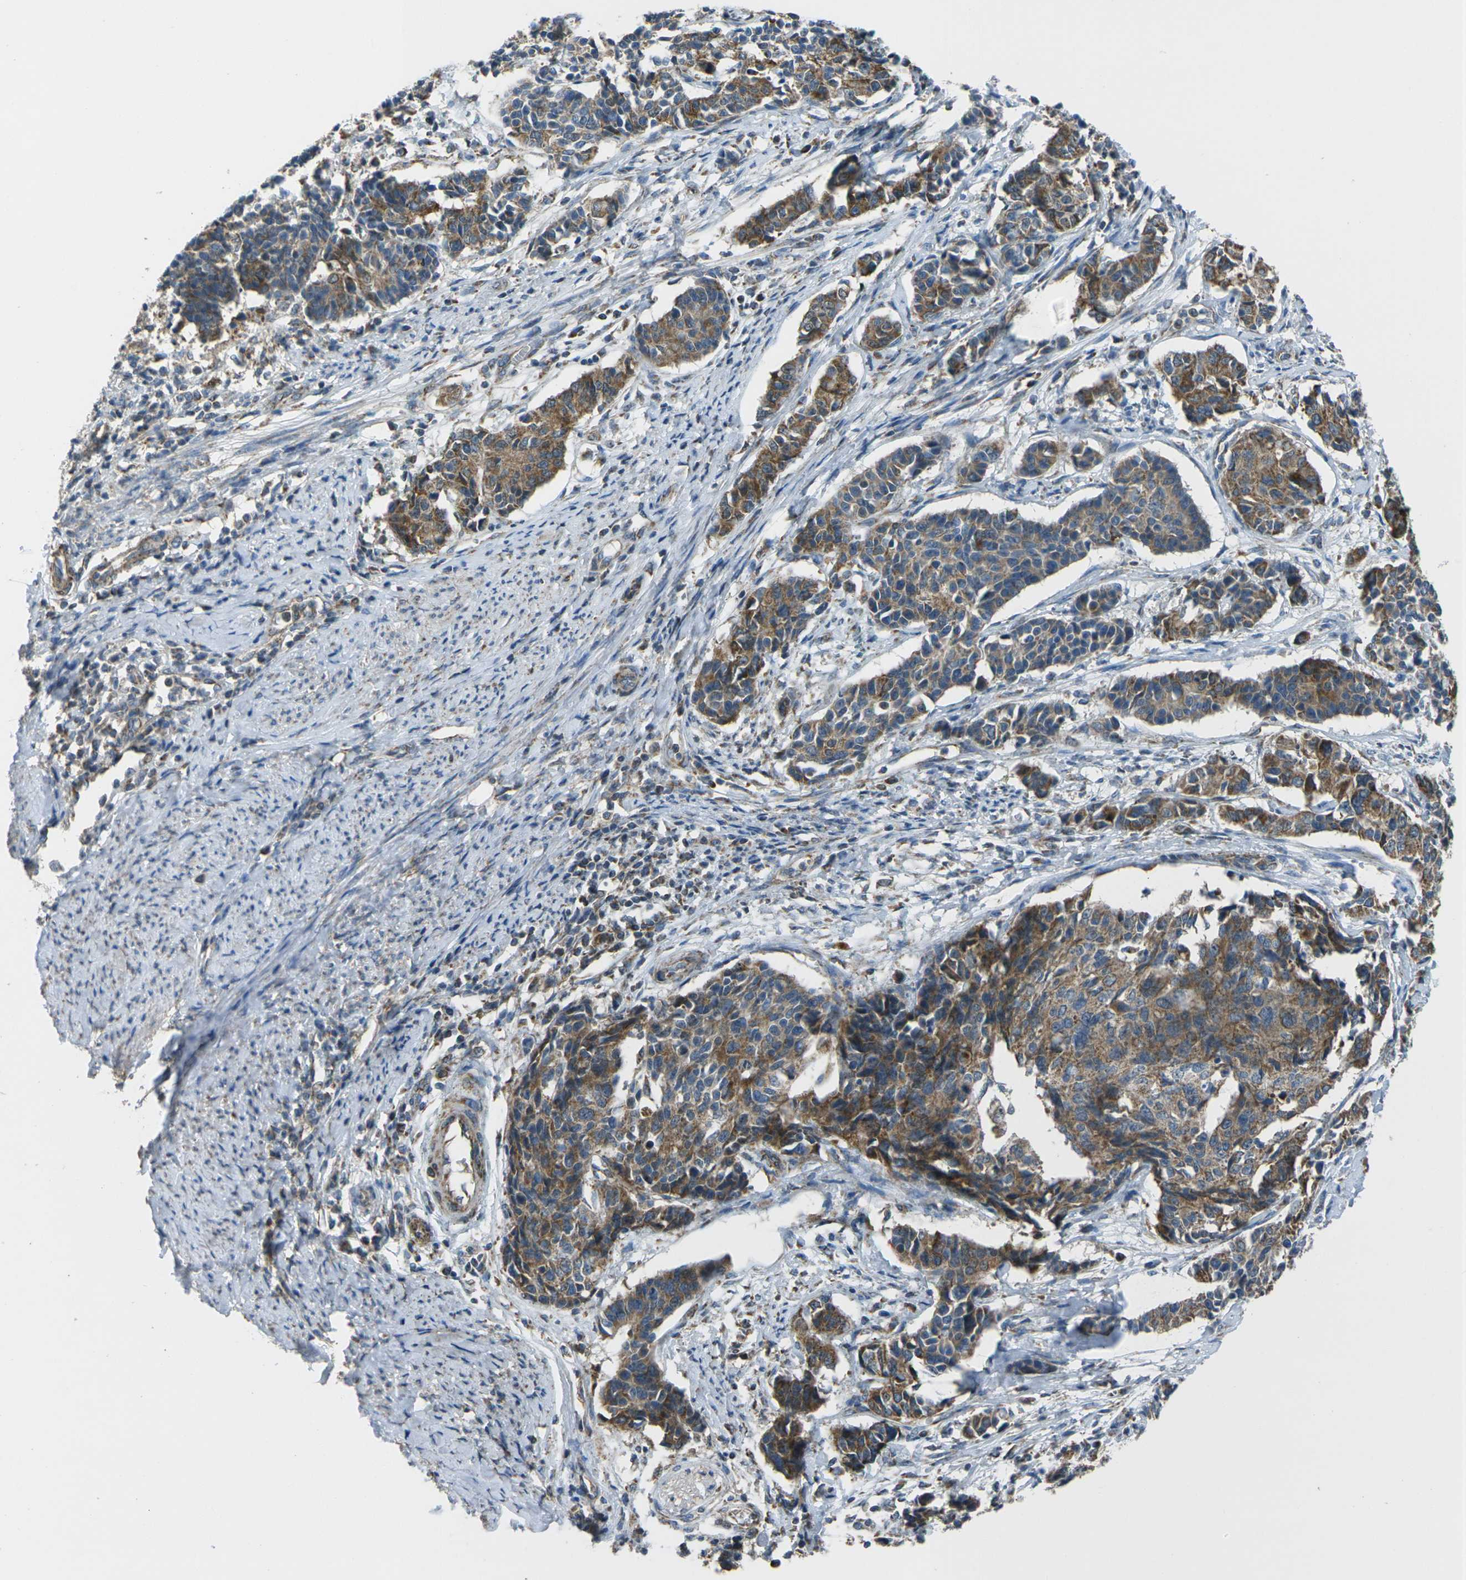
{"staining": {"intensity": "moderate", "quantity": ">75%", "location": "cytoplasmic/membranous"}, "tissue": "cervical cancer", "cell_type": "Tumor cells", "image_type": "cancer", "snomed": [{"axis": "morphology", "description": "Normal tissue, NOS"}, {"axis": "morphology", "description": "Squamous cell carcinoma, NOS"}, {"axis": "topography", "description": "Cervix"}], "caption": "Immunohistochemistry of cervical cancer shows medium levels of moderate cytoplasmic/membranous expression in approximately >75% of tumor cells.", "gene": "TMEM120B", "patient": {"sex": "female", "age": 35}}